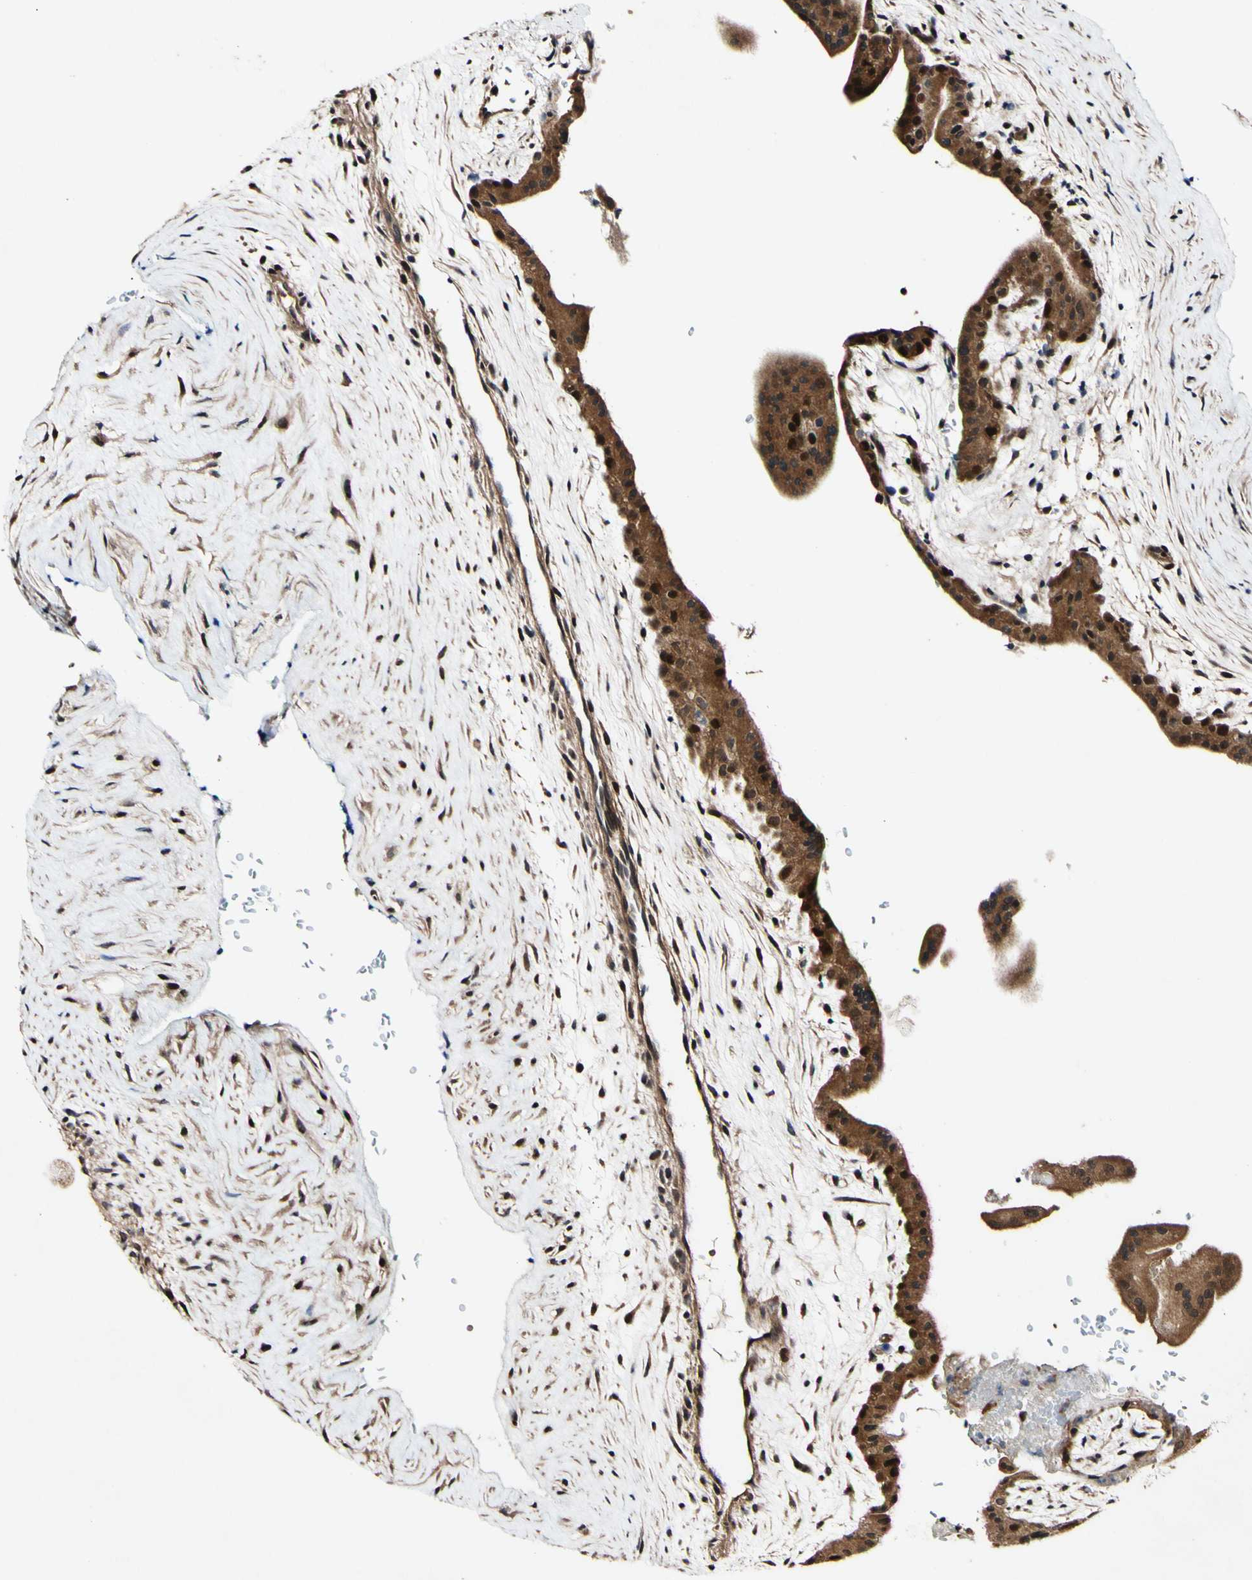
{"staining": {"intensity": "moderate", "quantity": ">75%", "location": "cytoplasmic/membranous,nuclear"}, "tissue": "placenta", "cell_type": "Decidual cells", "image_type": "normal", "snomed": [{"axis": "morphology", "description": "Normal tissue, NOS"}, {"axis": "topography", "description": "Placenta"}], "caption": "Immunohistochemical staining of normal human placenta demonstrates >75% levels of moderate cytoplasmic/membranous,nuclear protein positivity in about >75% of decidual cells. (IHC, brightfield microscopy, high magnification).", "gene": "CSNK1E", "patient": {"sex": "female", "age": 35}}